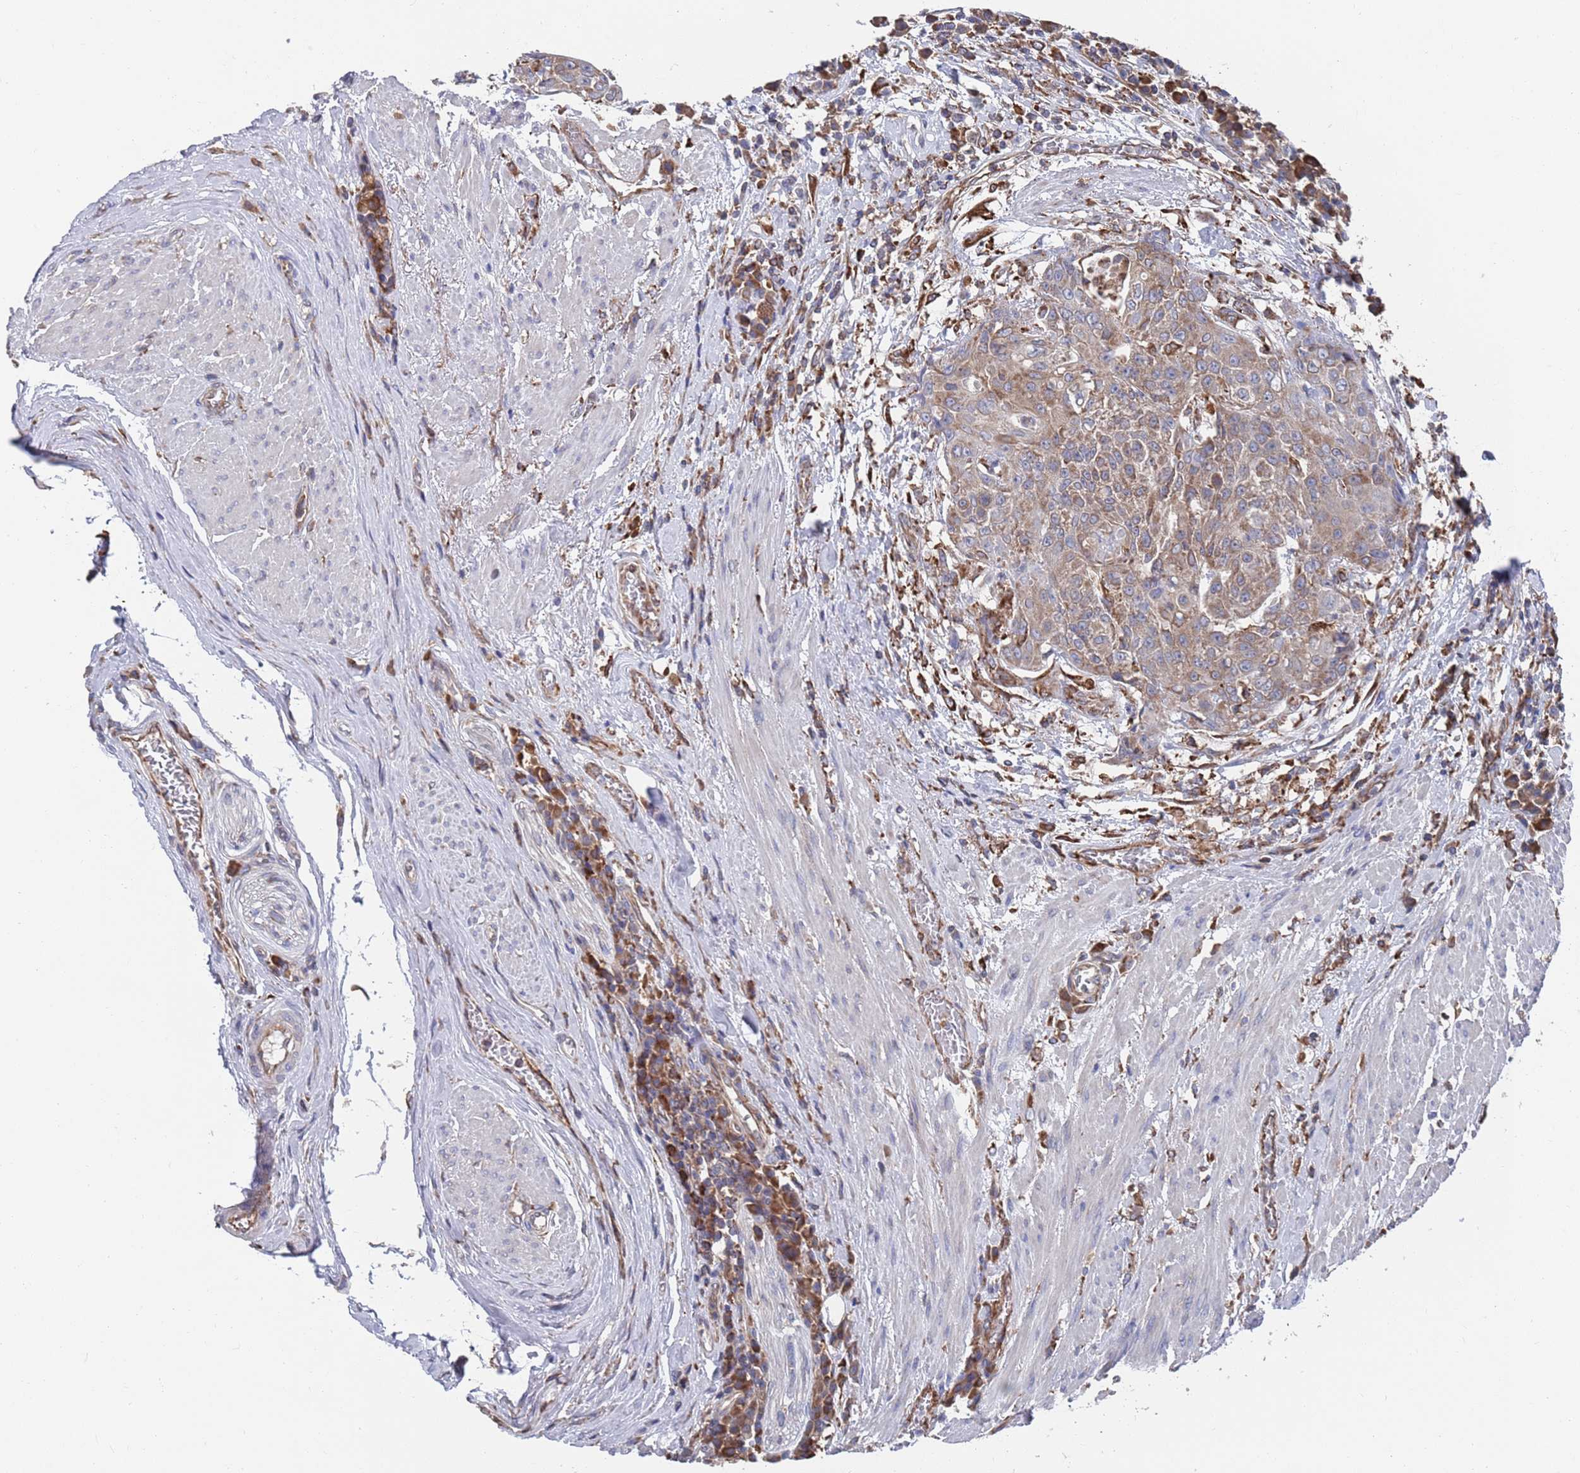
{"staining": {"intensity": "weak", "quantity": ">75%", "location": "cytoplasmic/membranous"}, "tissue": "urothelial cancer", "cell_type": "Tumor cells", "image_type": "cancer", "snomed": [{"axis": "morphology", "description": "Urothelial carcinoma, High grade"}, {"axis": "topography", "description": "Urinary bladder"}], "caption": "The immunohistochemical stain shows weak cytoplasmic/membranous staining in tumor cells of urothelial cancer tissue.", "gene": "GID8", "patient": {"sex": "female", "age": 63}}